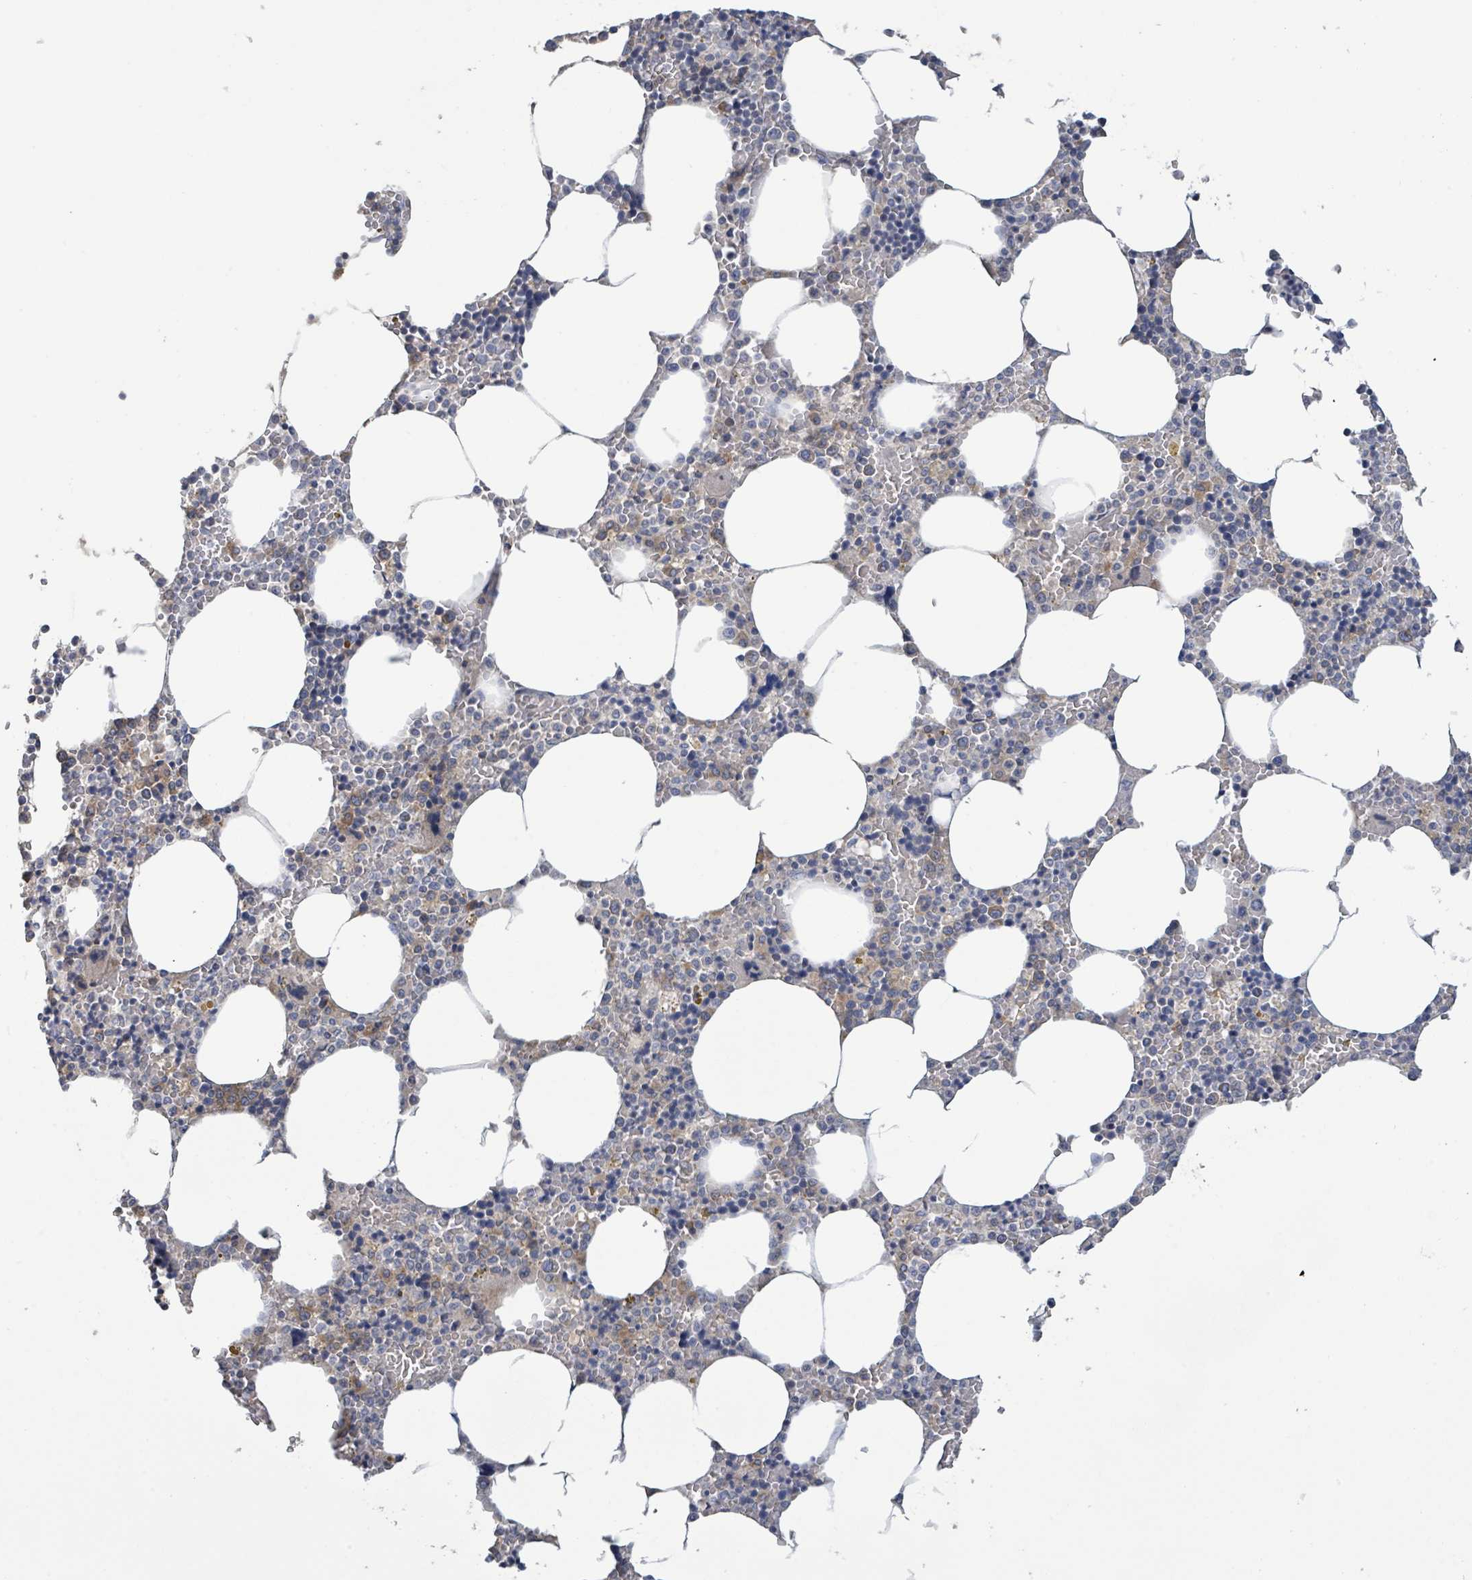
{"staining": {"intensity": "moderate", "quantity": "<25%", "location": "cytoplasmic/membranous"}, "tissue": "bone marrow", "cell_type": "Hematopoietic cells", "image_type": "normal", "snomed": [{"axis": "morphology", "description": "Normal tissue, NOS"}, {"axis": "topography", "description": "Bone marrow"}], "caption": "Immunohistochemistry (IHC) histopathology image of unremarkable human bone marrow stained for a protein (brown), which reveals low levels of moderate cytoplasmic/membranous expression in approximately <25% of hematopoietic cells.", "gene": "RPL32", "patient": {"sex": "male", "age": 70}}